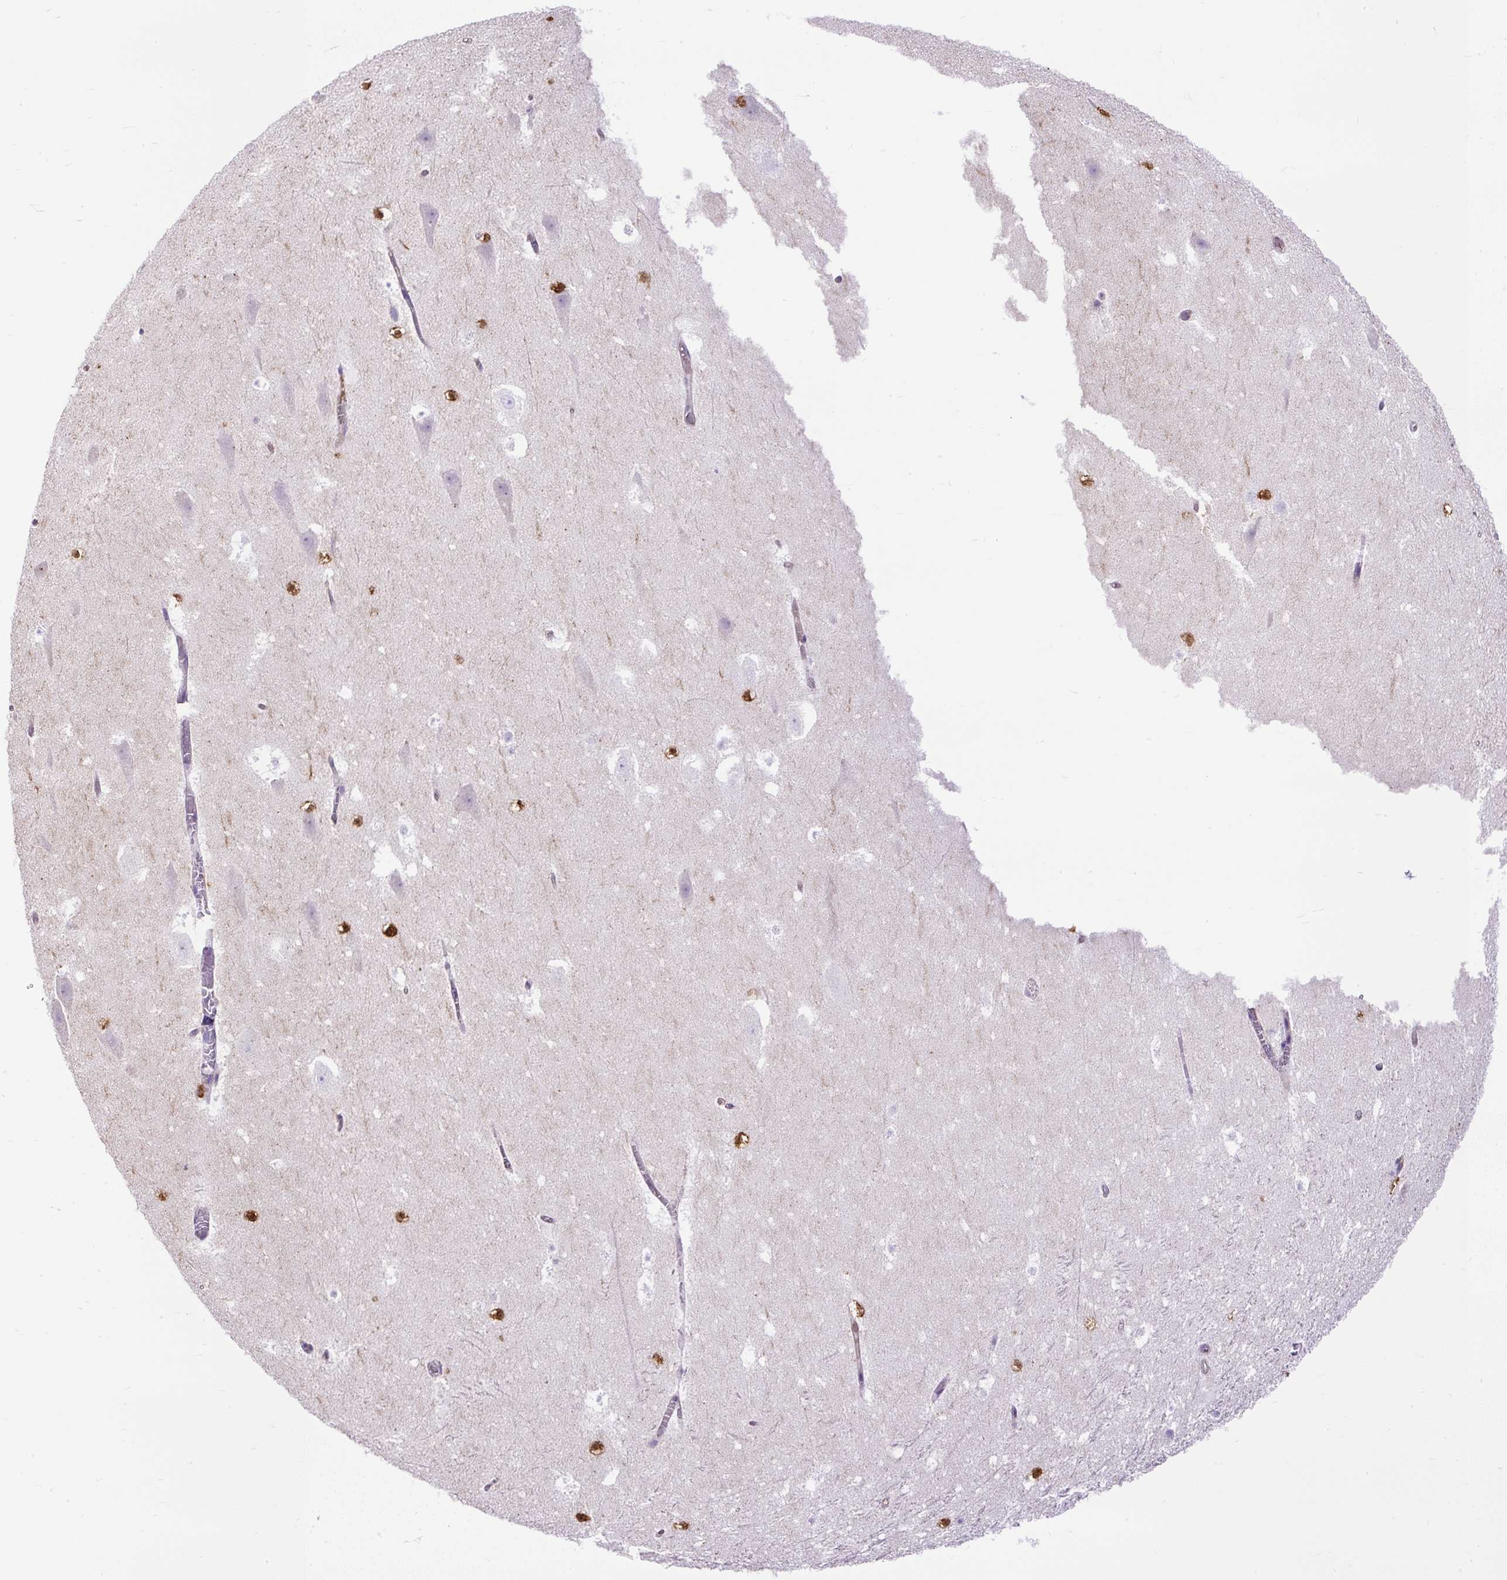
{"staining": {"intensity": "strong", "quantity": "<25%", "location": "cytoplasmic/membranous"}, "tissue": "hippocampus", "cell_type": "Glial cells", "image_type": "normal", "snomed": [{"axis": "morphology", "description": "Normal tissue, NOS"}, {"axis": "topography", "description": "Hippocampus"}], "caption": "Immunohistochemical staining of benign human hippocampus reveals medium levels of strong cytoplasmic/membranous expression in approximately <25% of glial cells.", "gene": "MAP1S", "patient": {"sex": "female", "age": 42}}